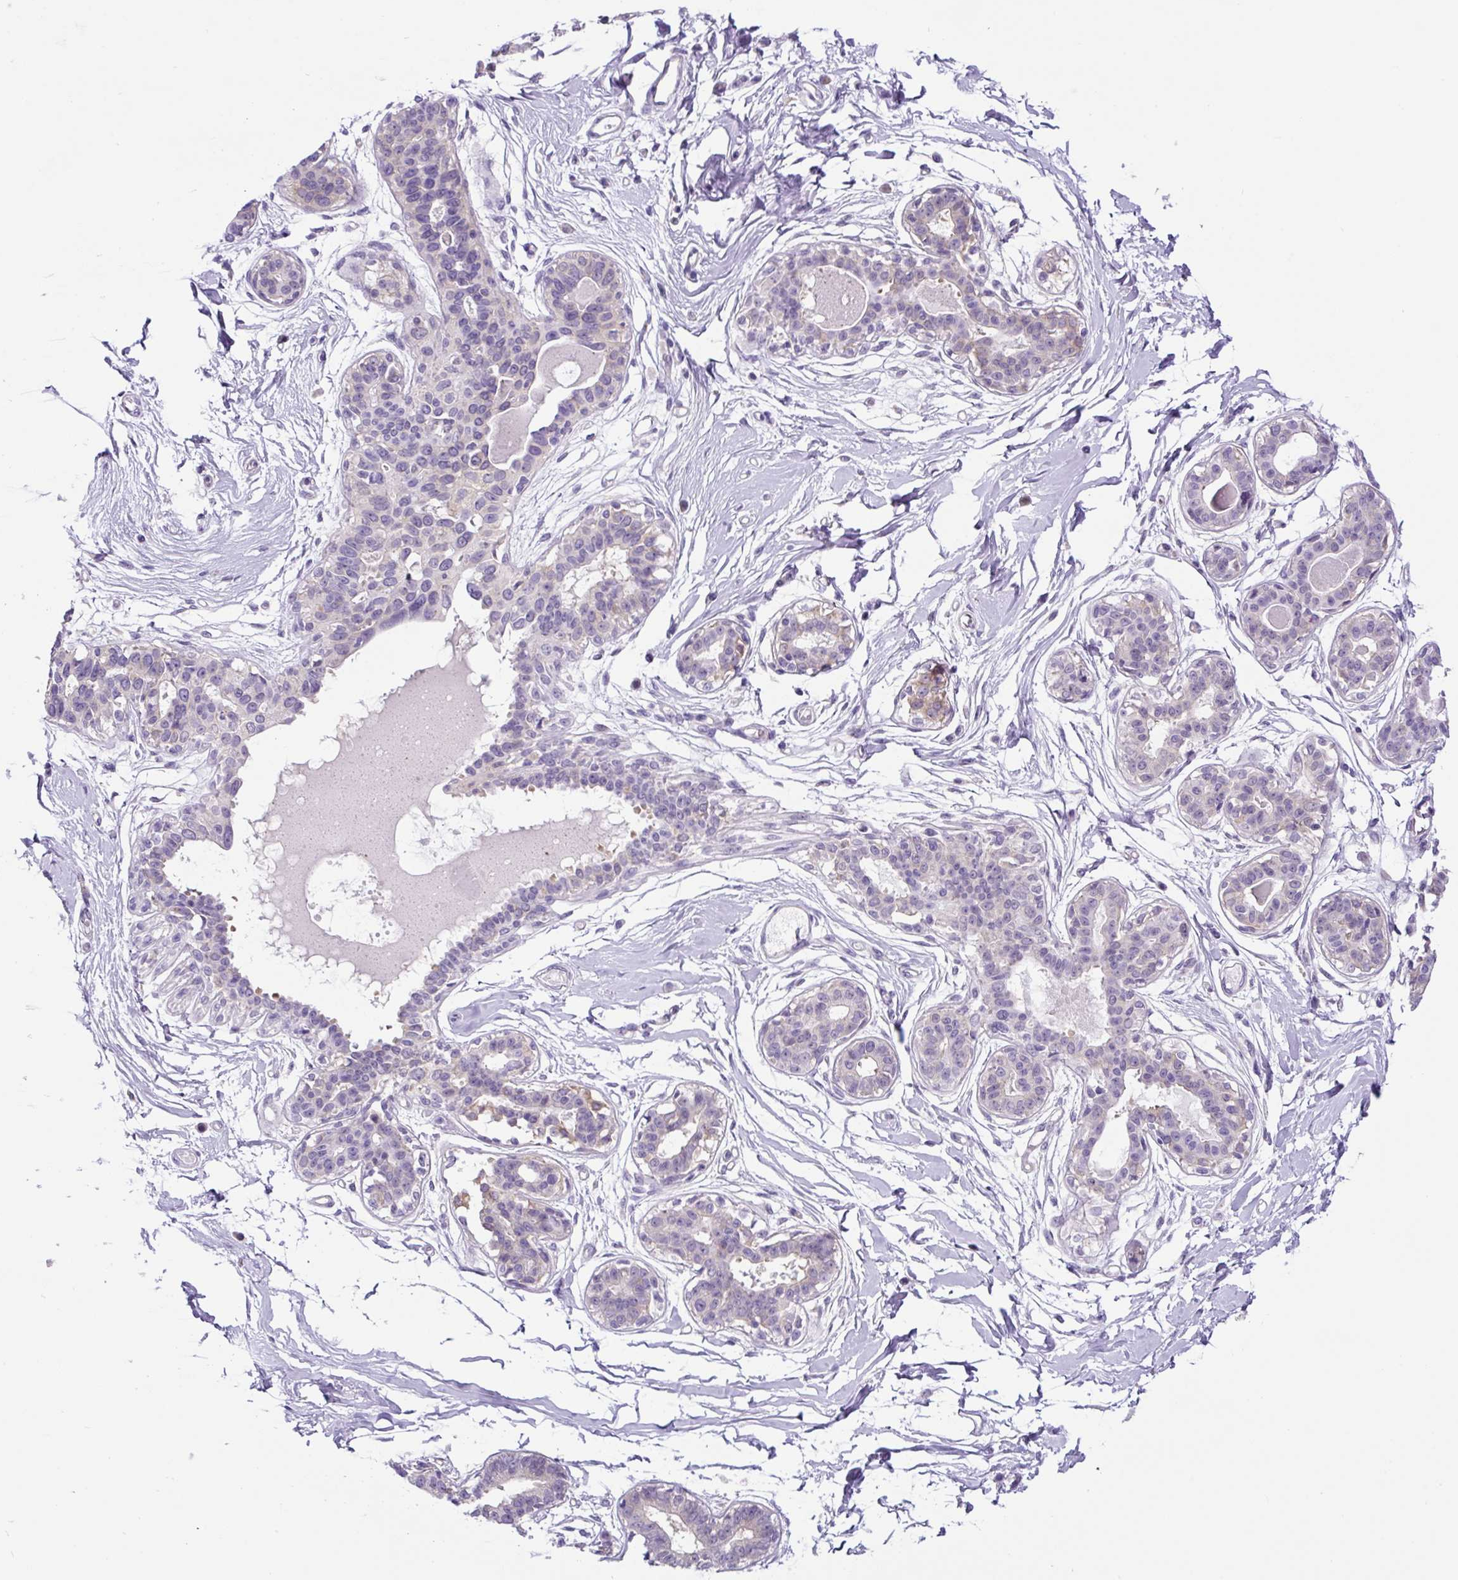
{"staining": {"intensity": "negative", "quantity": "none", "location": "none"}, "tissue": "breast", "cell_type": "Adipocytes", "image_type": "normal", "snomed": [{"axis": "morphology", "description": "Normal tissue, NOS"}, {"axis": "topography", "description": "Breast"}], "caption": "High magnification brightfield microscopy of benign breast stained with DAB (brown) and counterstained with hematoxylin (blue): adipocytes show no significant positivity.", "gene": "GORASP1", "patient": {"sex": "female", "age": 45}}